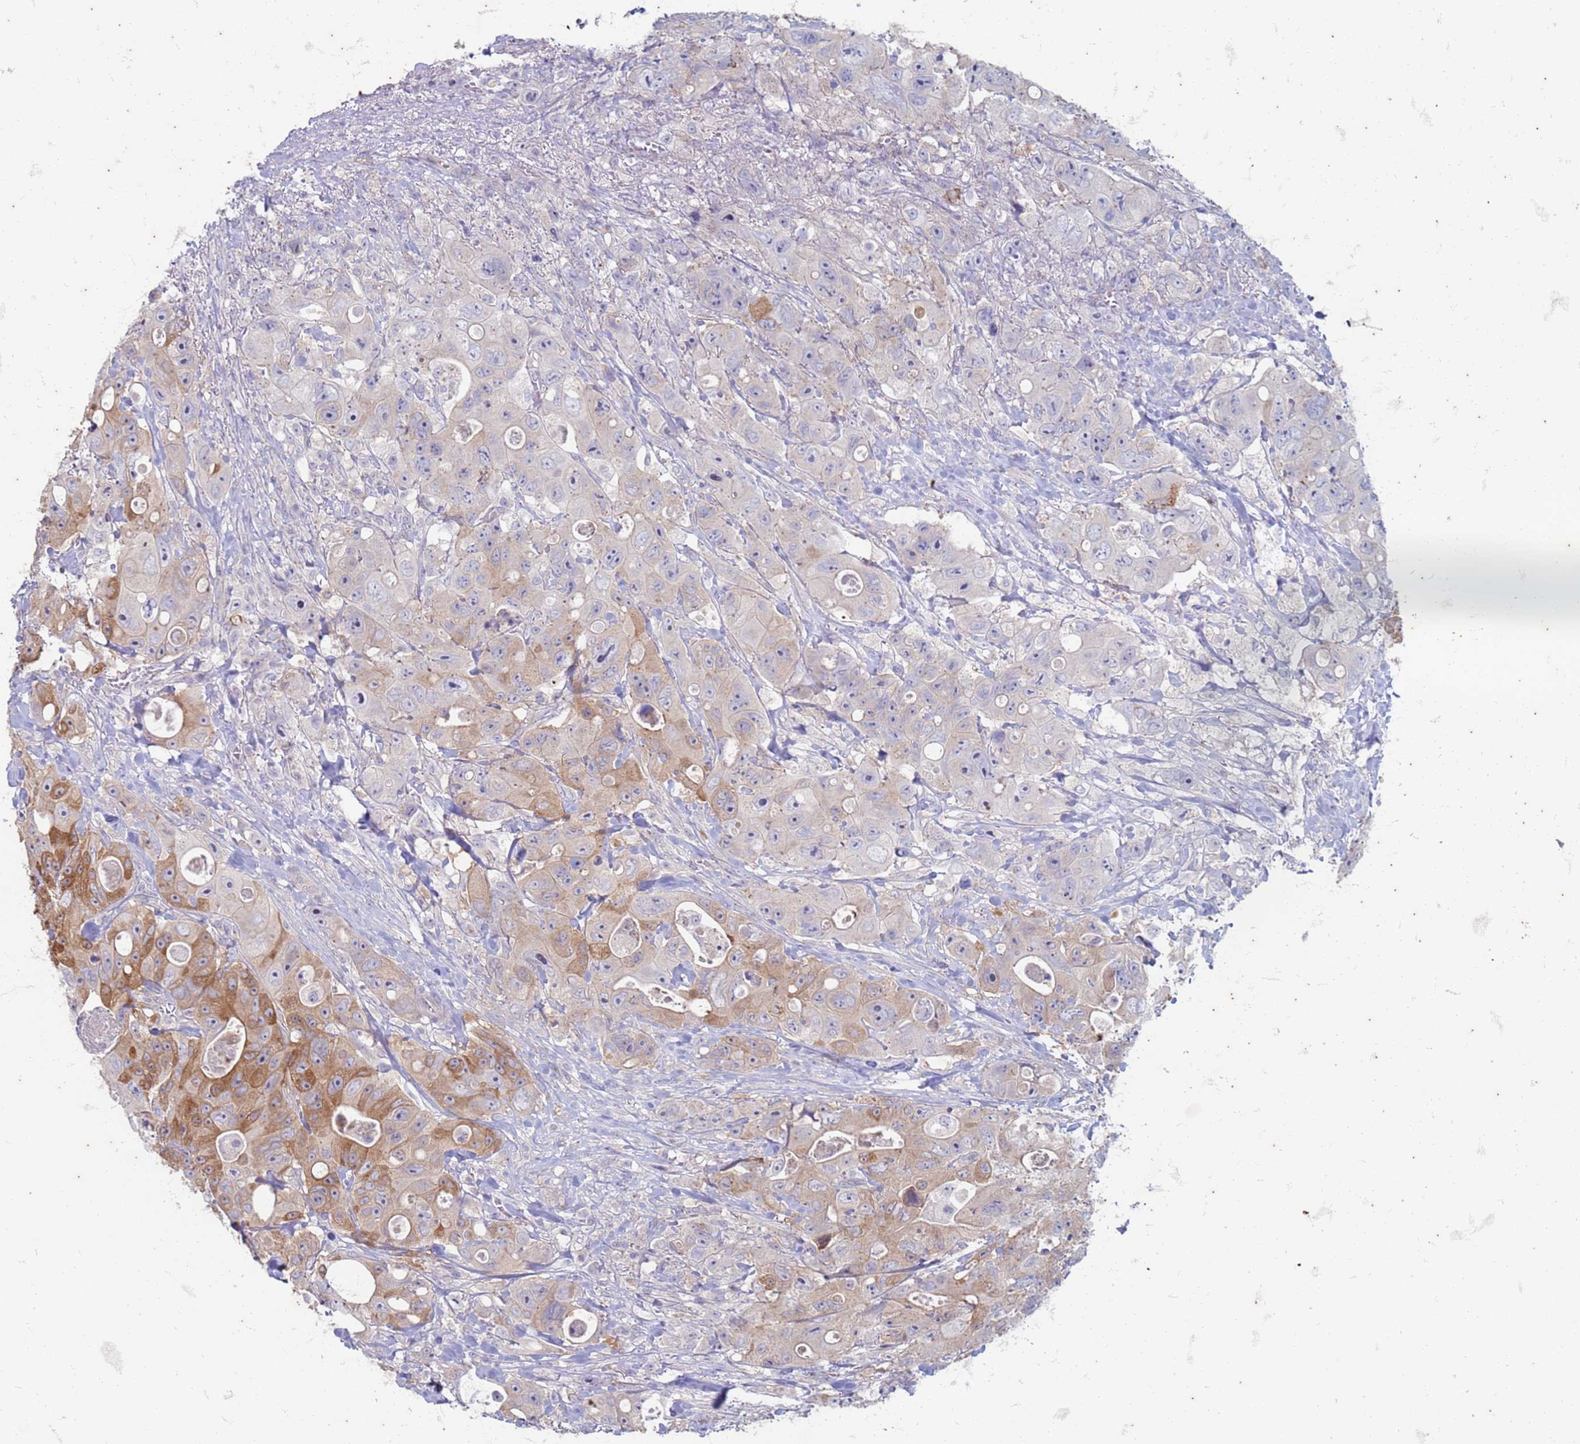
{"staining": {"intensity": "moderate", "quantity": "25%-75%", "location": "cytoplasmic/membranous"}, "tissue": "colorectal cancer", "cell_type": "Tumor cells", "image_type": "cancer", "snomed": [{"axis": "morphology", "description": "Adenocarcinoma, NOS"}, {"axis": "topography", "description": "Colon"}], "caption": "Immunohistochemical staining of colorectal adenocarcinoma demonstrates medium levels of moderate cytoplasmic/membranous staining in approximately 25%-75% of tumor cells.", "gene": "SUCO", "patient": {"sex": "female", "age": 46}}